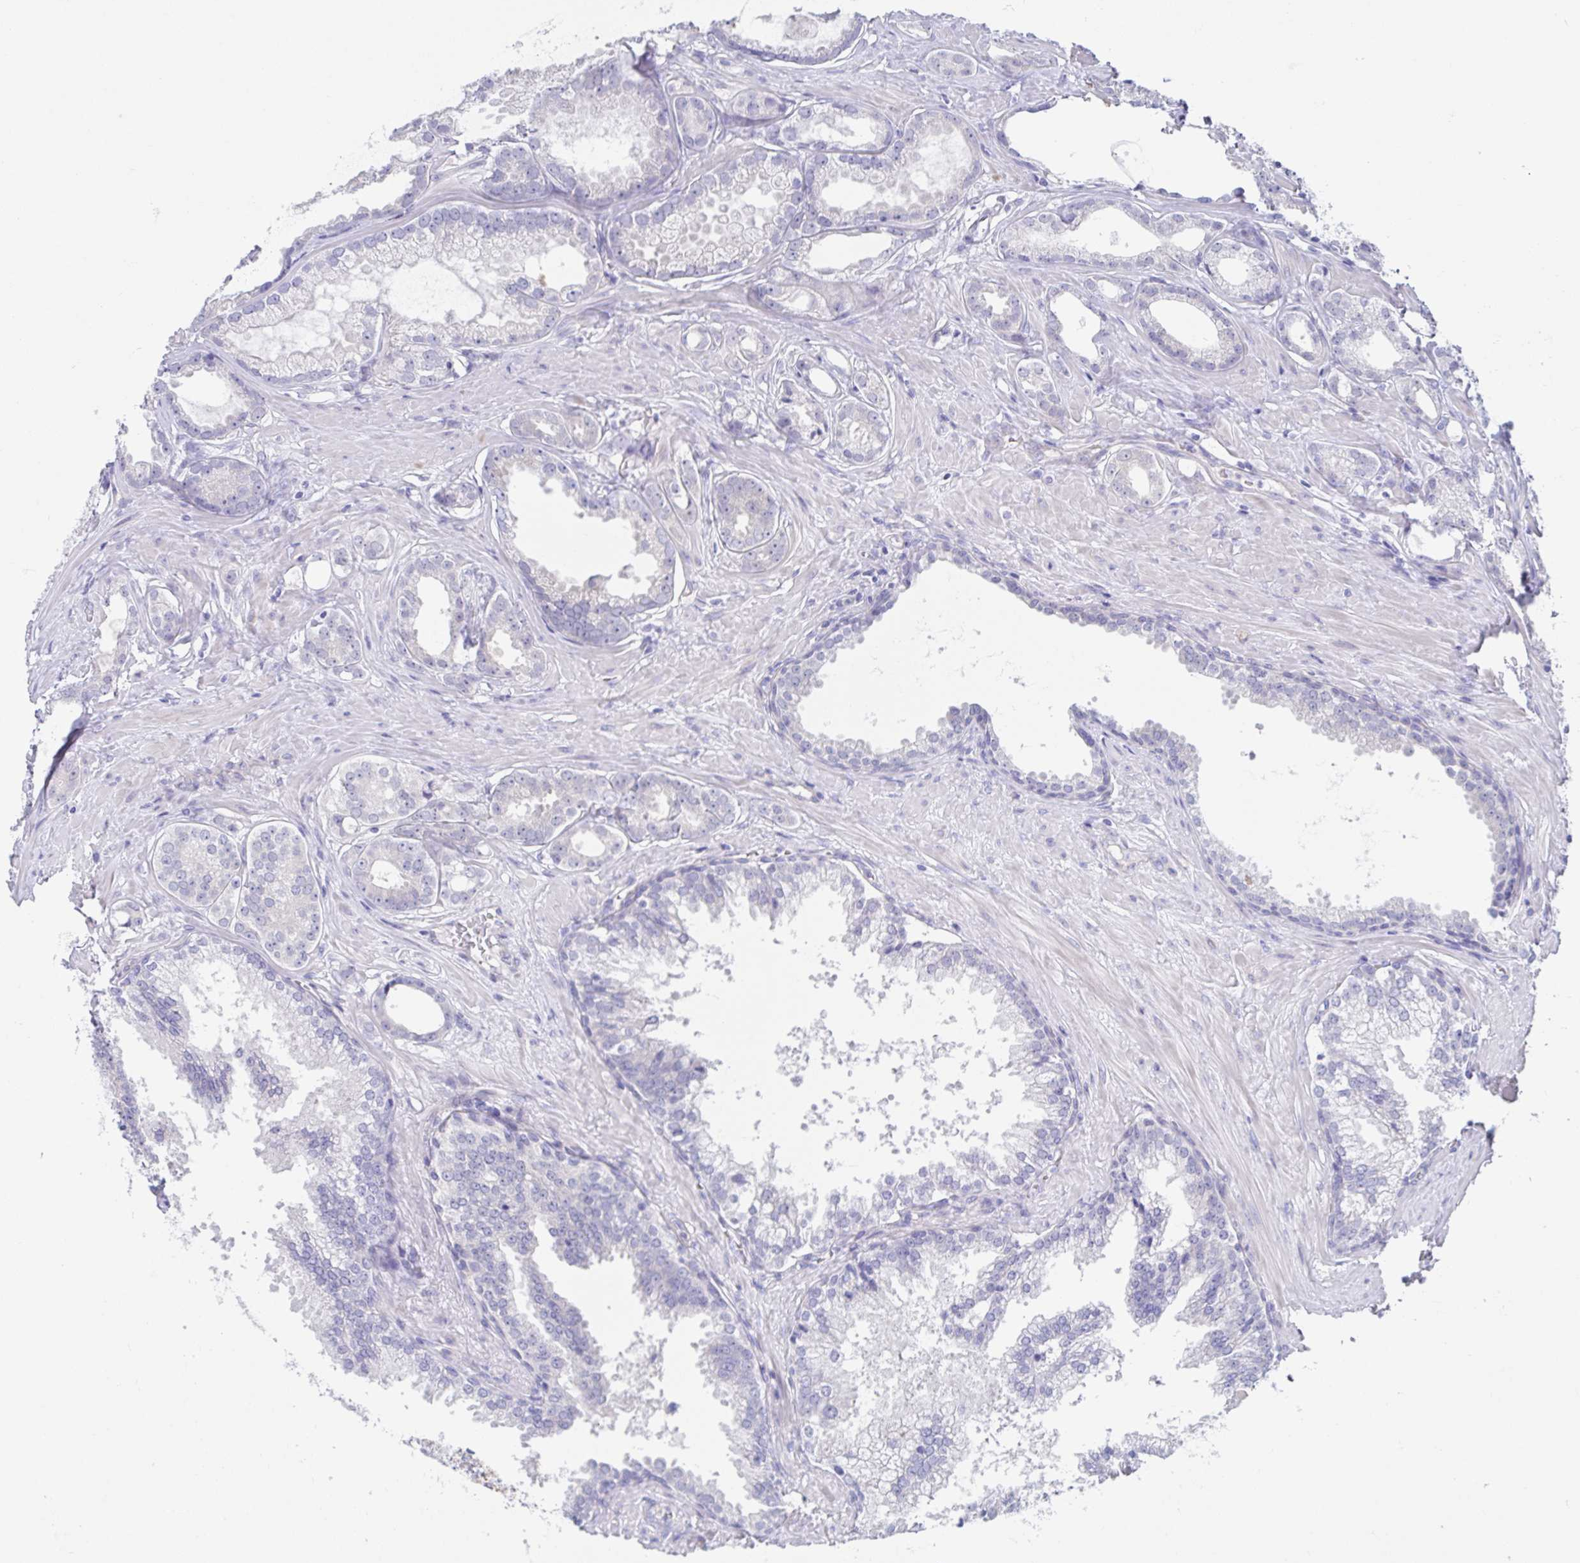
{"staining": {"intensity": "negative", "quantity": "none", "location": "none"}, "tissue": "prostate cancer", "cell_type": "Tumor cells", "image_type": "cancer", "snomed": [{"axis": "morphology", "description": "Adenocarcinoma, Low grade"}, {"axis": "topography", "description": "Prostate"}], "caption": "This photomicrograph is of prostate adenocarcinoma (low-grade) stained with IHC to label a protein in brown with the nuclei are counter-stained blue. There is no expression in tumor cells. (DAB (3,3'-diaminobenzidine) IHC, high magnification).", "gene": "TEX12", "patient": {"sex": "male", "age": 65}}